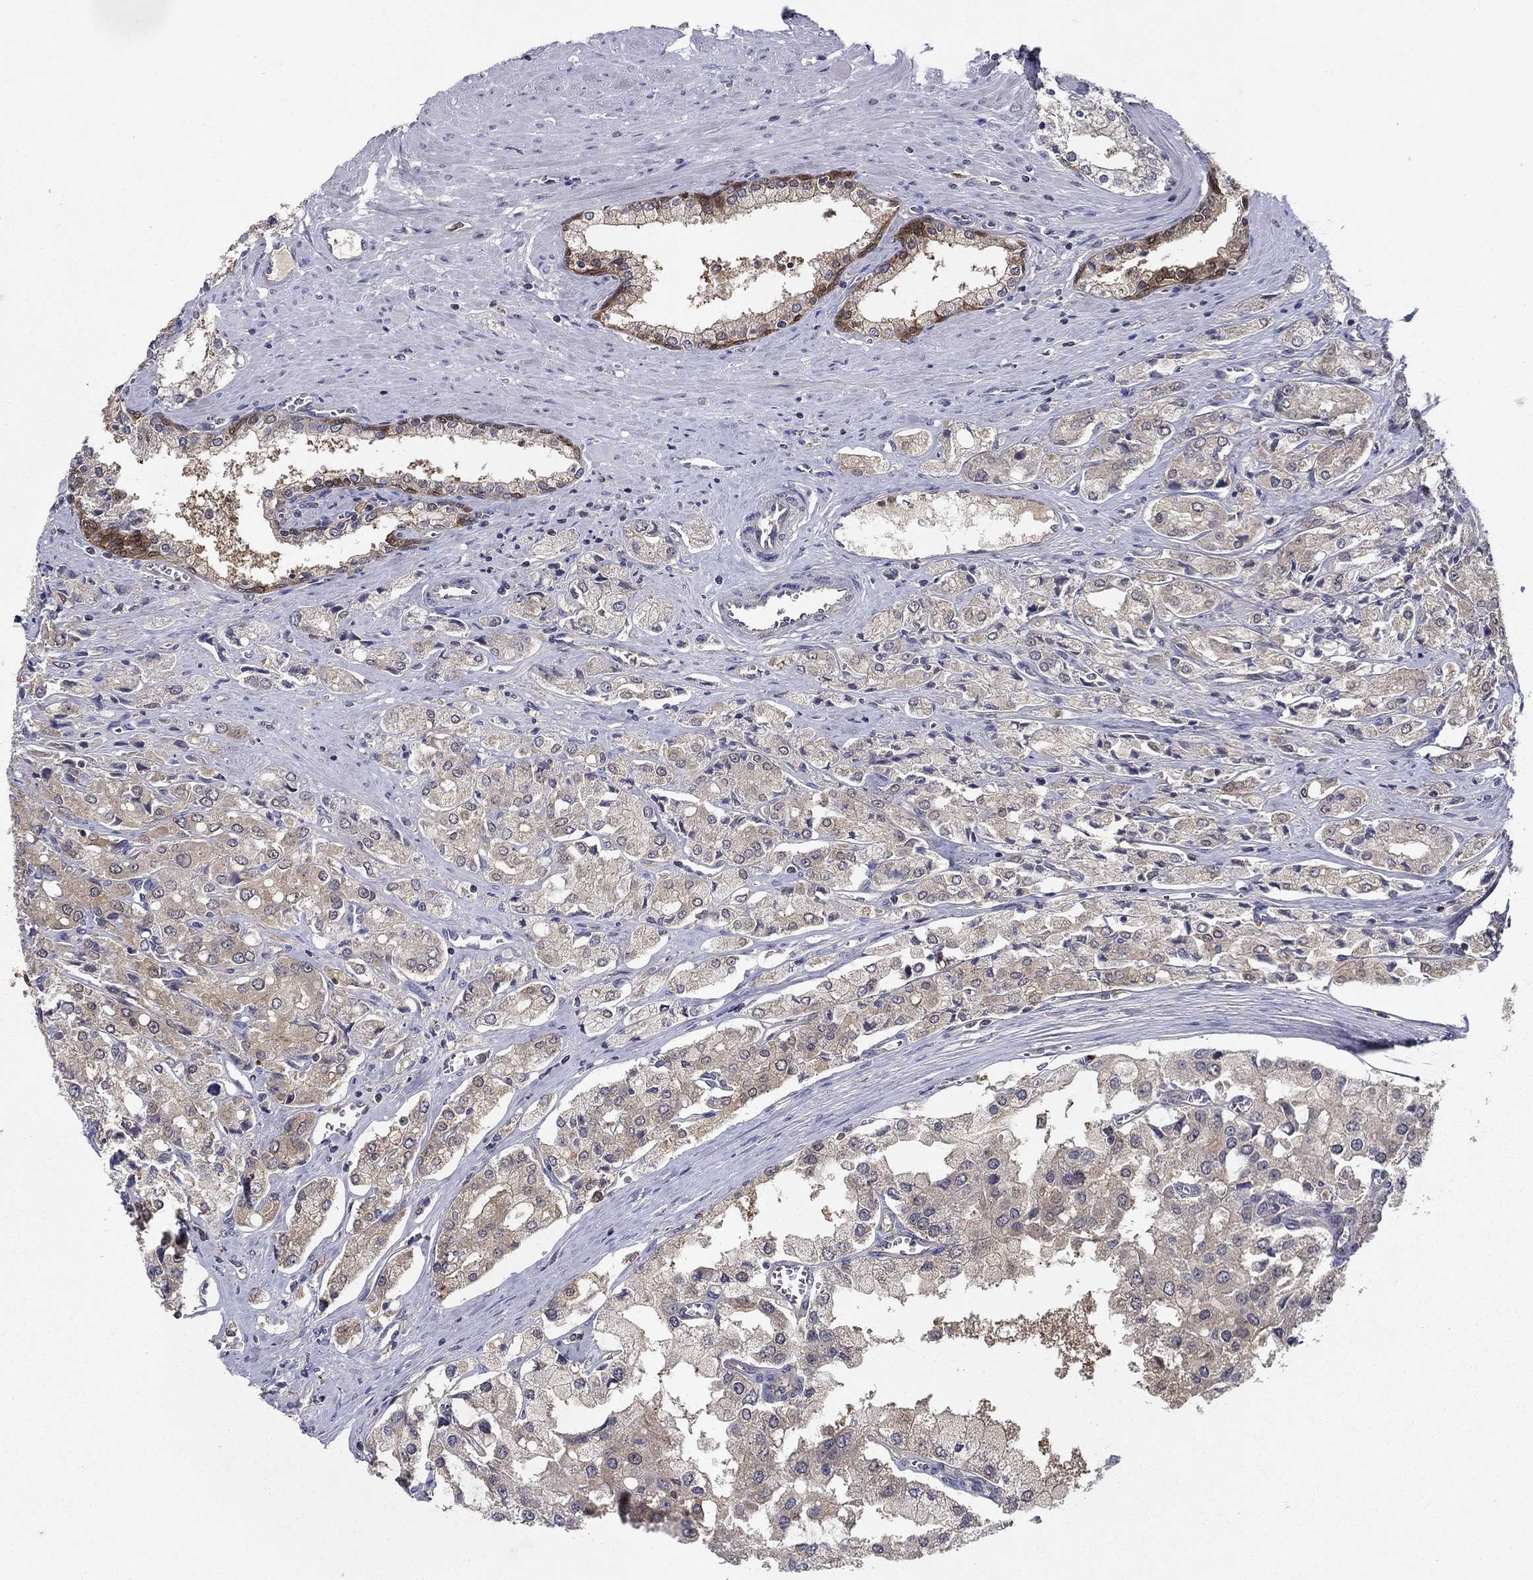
{"staining": {"intensity": "weak", "quantity": "25%-75%", "location": "cytoplasmic/membranous"}, "tissue": "prostate cancer", "cell_type": "Tumor cells", "image_type": "cancer", "snomed": [{"axis": "morphology", "description": "Adenocarcinoma, NOS"}, {"axis": "topography", "description": "Prostate and seminal vesicle, NOS"}, {"axis": "topography", "description": "Prostate"}], "caption": "Immunohistochemical staining of human adenocarcinoma (prostate) reveals low levels of weak cytoplasmic/membranous positivity in approximately 25%-75% of tumor cells.", "gene": "GLTP", "patient": {"sex": "male", "age": 67}}